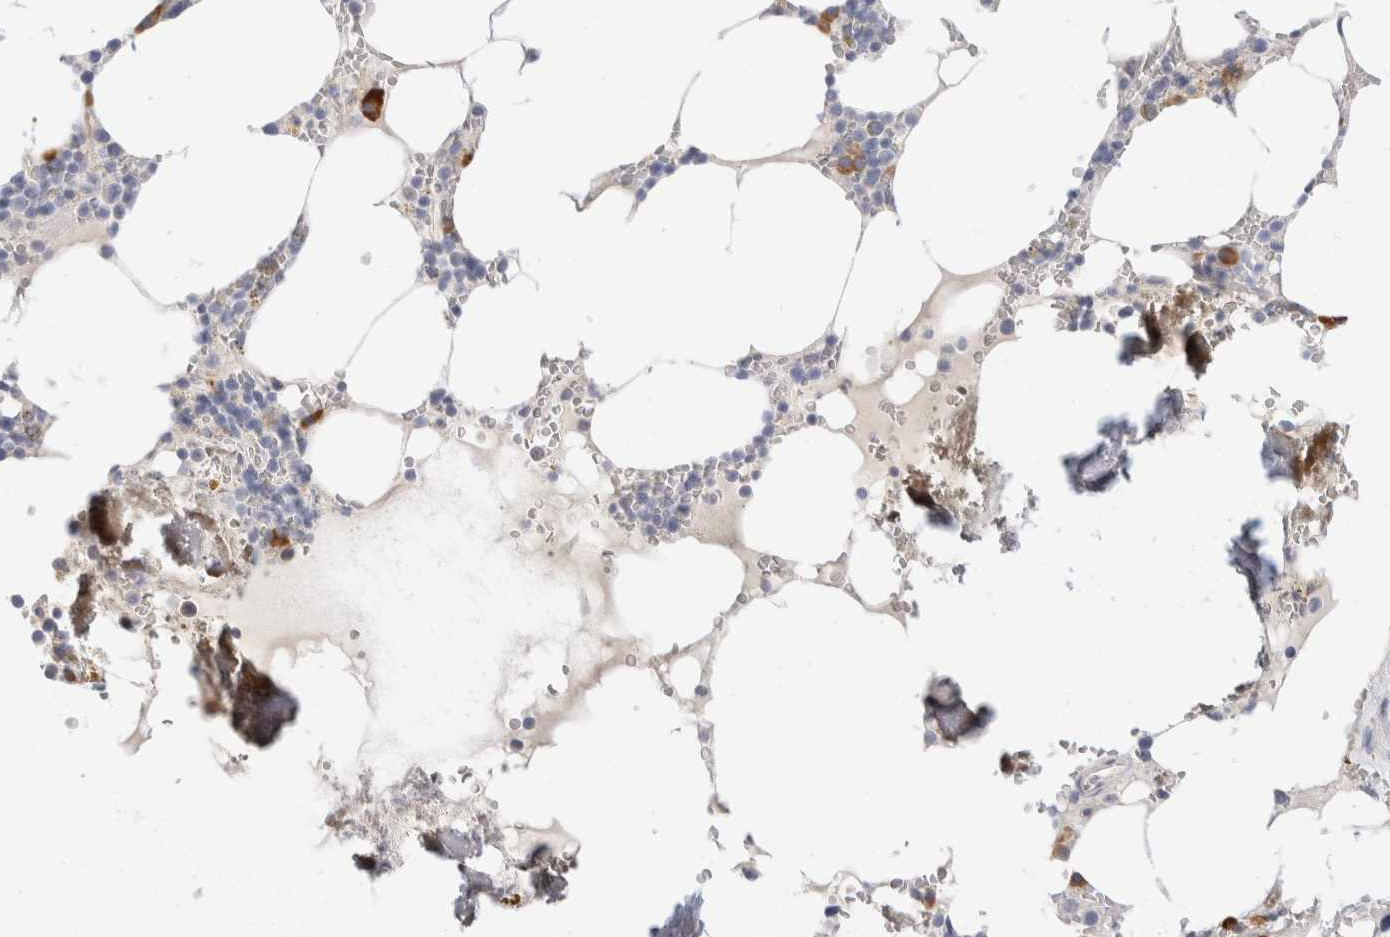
{"staining": {"intensity": "moderate", "quantity": "<25%", "location": "cytoplasmic/membranous"}, "tissue": "bone marrow", "cell_type": "Hematopoietic cells", "image_type": "normal", "snomed": [{"axis": "morphology", "description": "Normal tissue, NOS"}, {"axis": "topography", "description": "Bone marrow"}], "caption": "Unremarkable bone marrow displays moderate cytoplasmic/membranous staining in approximately <25% of hematopoietic cells Nuclei are stained in blue..", "gene": "CSK", "patient": {"sex": "male", "age": 70}}